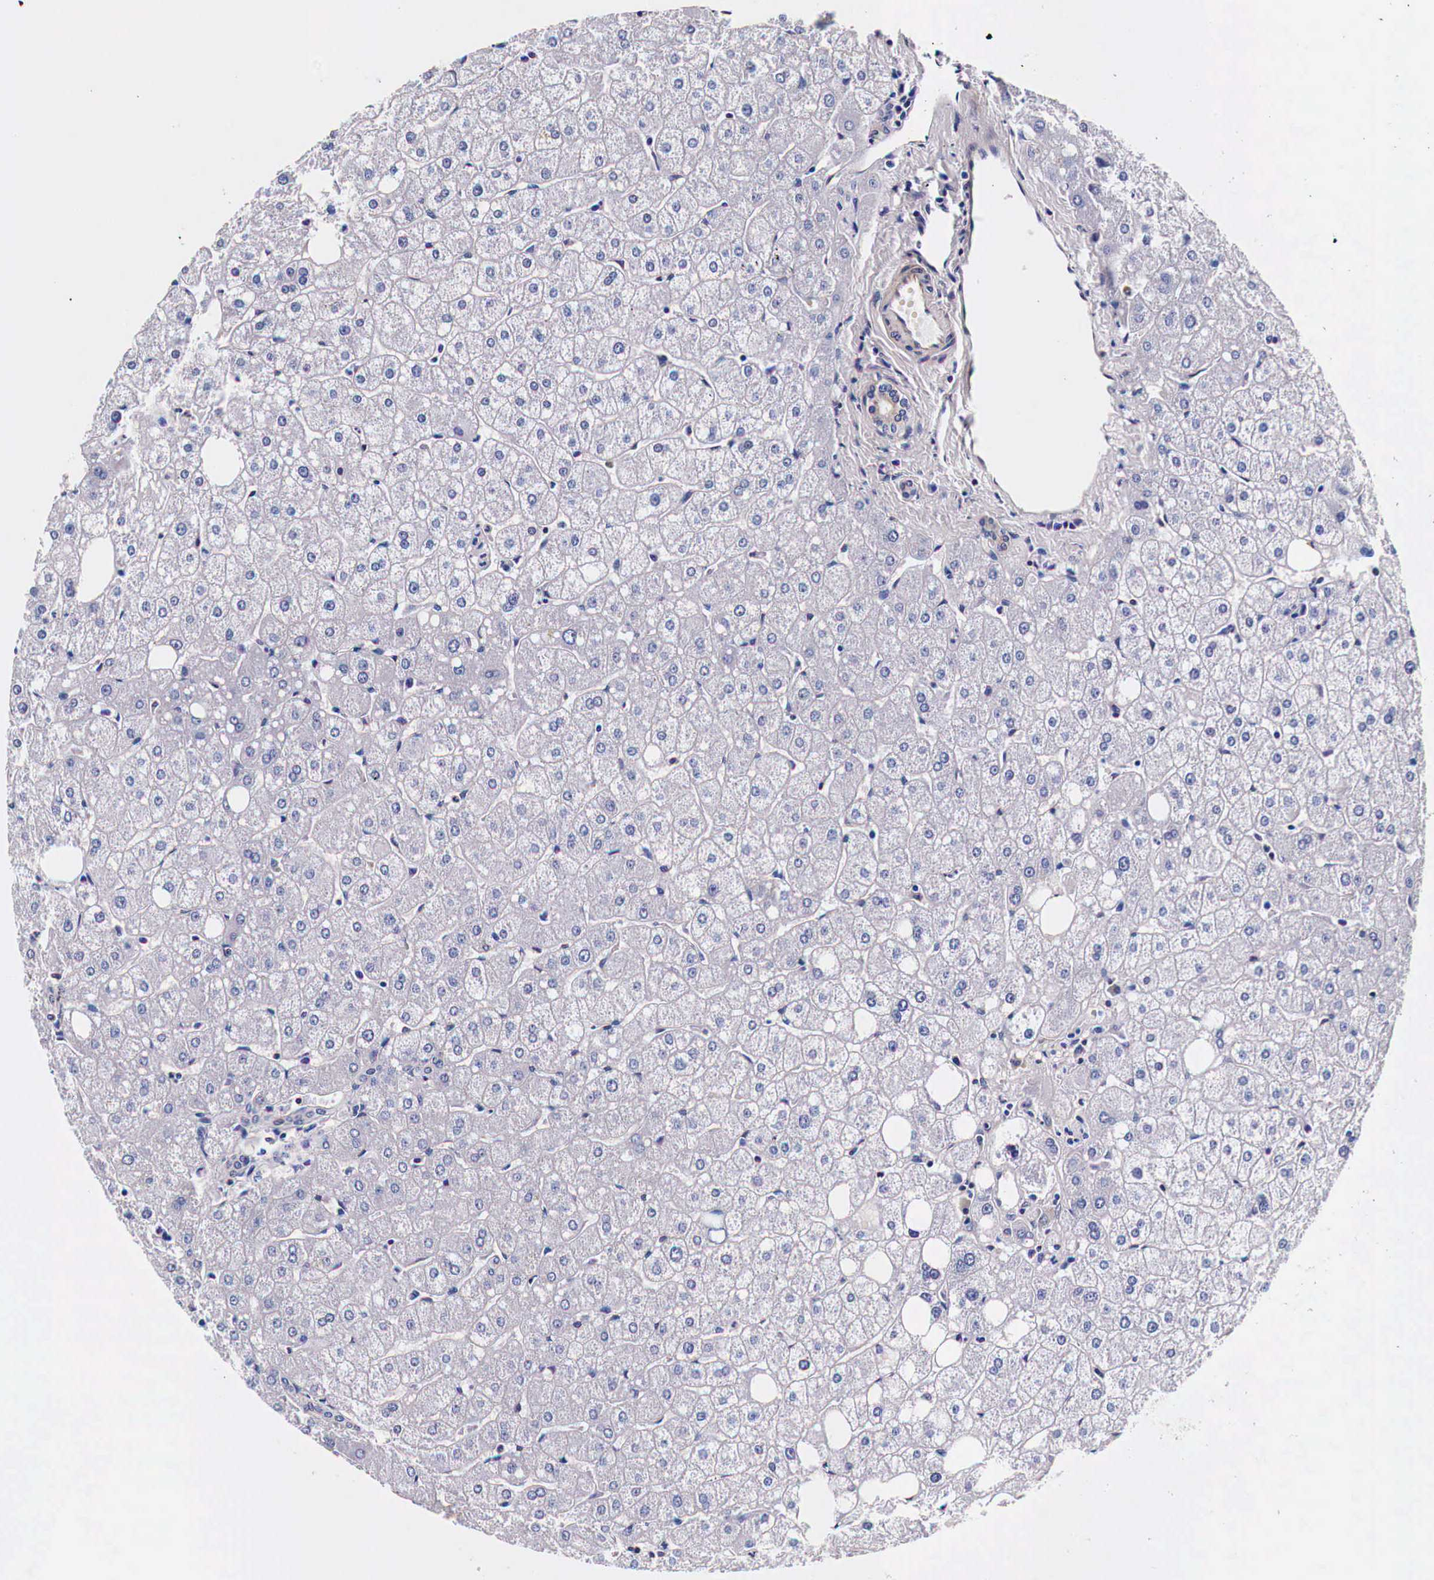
{"staining": {"intensity": "strong", "quantity": ">75%", "location": "cytoplasmic/membranous"}, "tissue": "liver", "cell_type": "Cholangiocytes", "image_type": "normal", "snomed": [{"axis": "morphology", "description": "Normal tissue, NOS"}, {"axis": "topography", "description": "Liver"}], "caption": "Immunohistochemistry (IHC) micrograph of benign liver: liver stained using immunohistochemistry (IHC) reveals high levels of strong protein expression localized specifically in the cytoplasmic/membranous of cholangiocytes, appearing as a cytoplasmic/membranous brown color.", "gene": "HSPB1", "patient": {"sex": "male", "age": 35}}